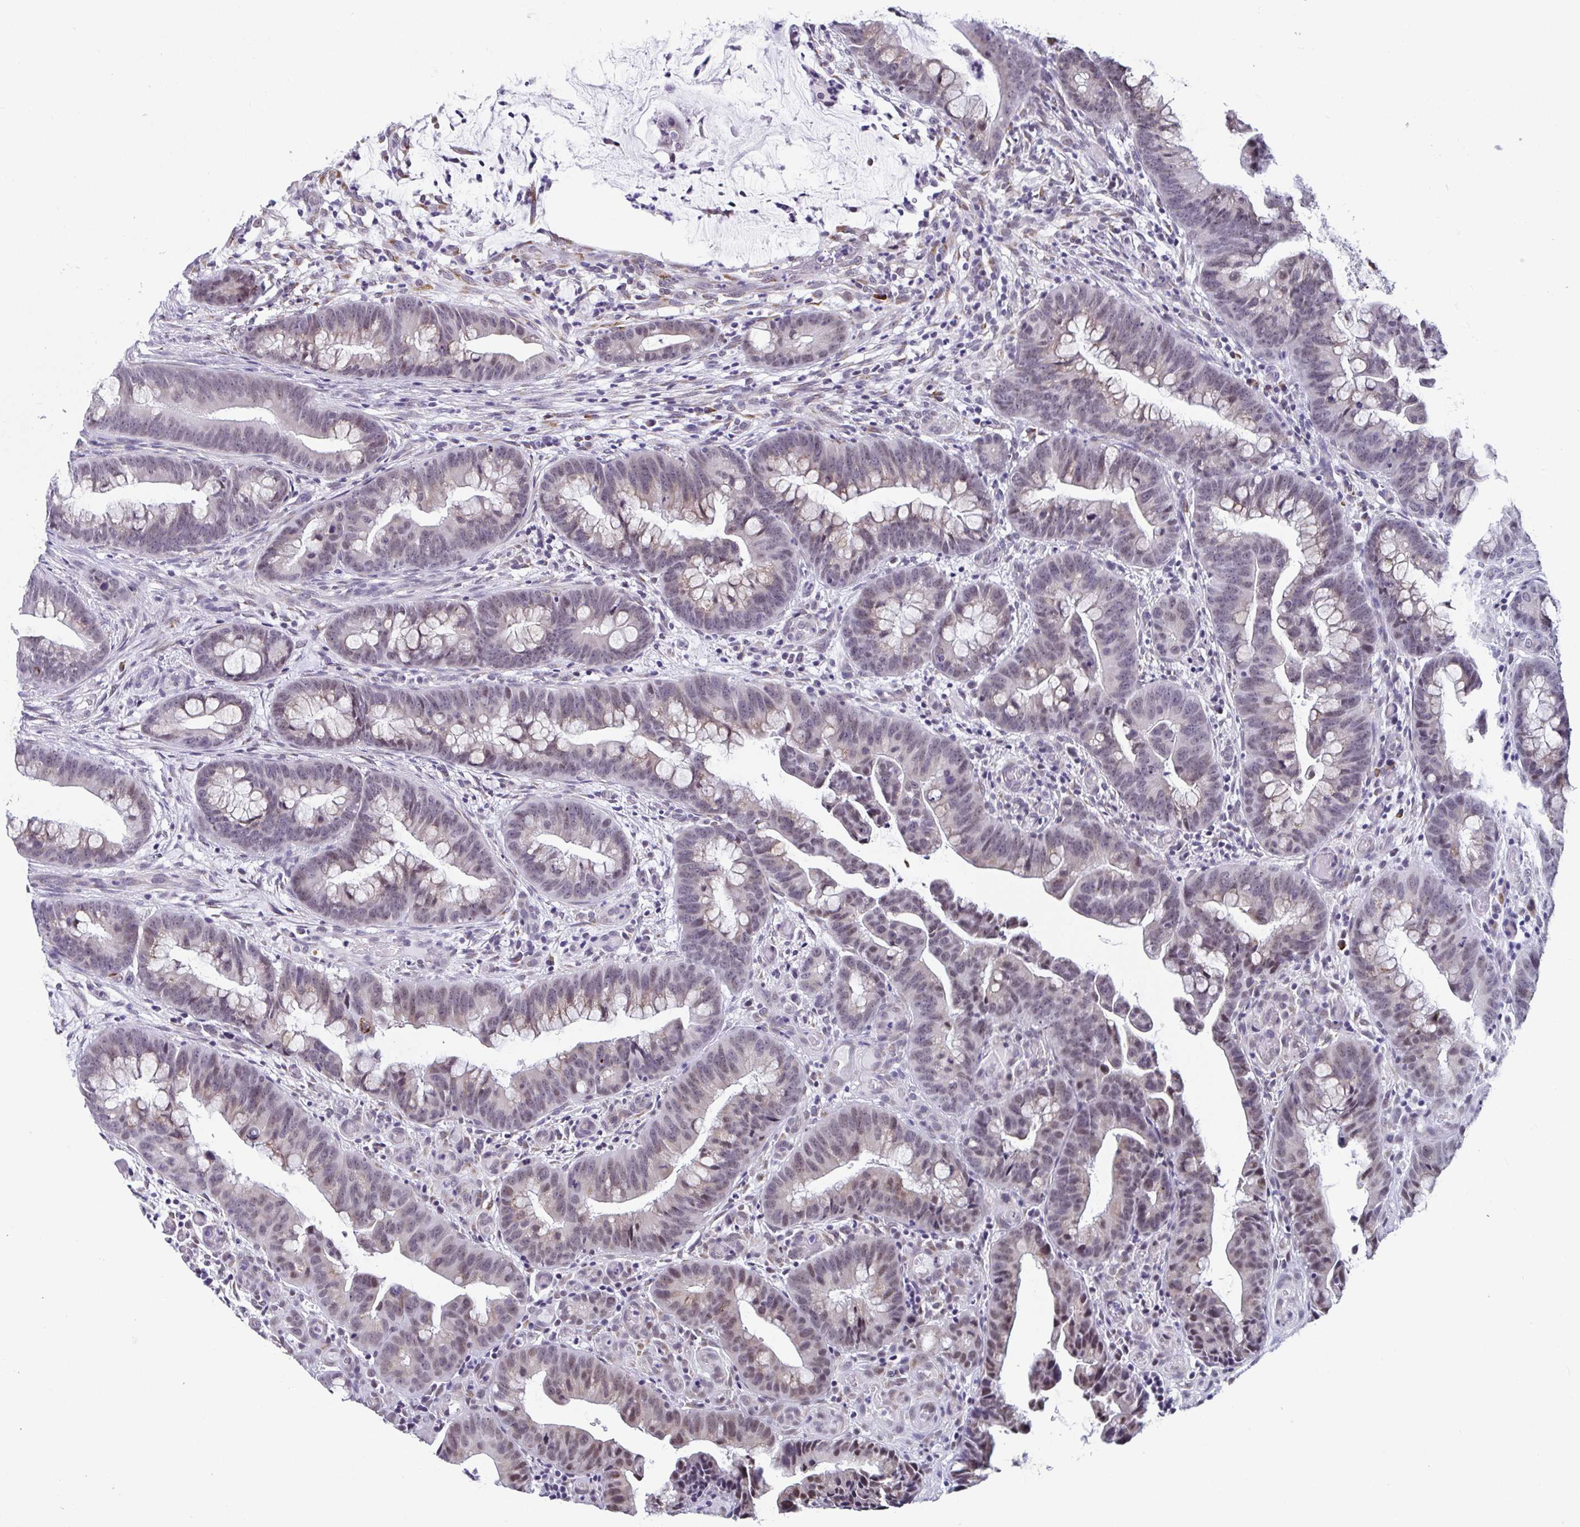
{"staining": {"intensity": "weak", "quantity": "25%-75%", "location": "nuclear"}, "tissue": "colorectal cancer", "cell_type": "Tumor cells", "image_type": "cancer", "snomed": [{"axis": "morphology", "description": "Adenocarcinoma, NOS"}, {"axis": "topography", "description": "Colon"}], "caption": "High-magnification brightfield microscopy of colorectal cancer stained with DAB (brown) and counterstained with hematoxylin (blue). tumor cells exhibit weak nuclear positivity is appreciated in about25%-75% of cells.", "gene": "WDR72", "patient": {"sex": "male", "age": 62}}